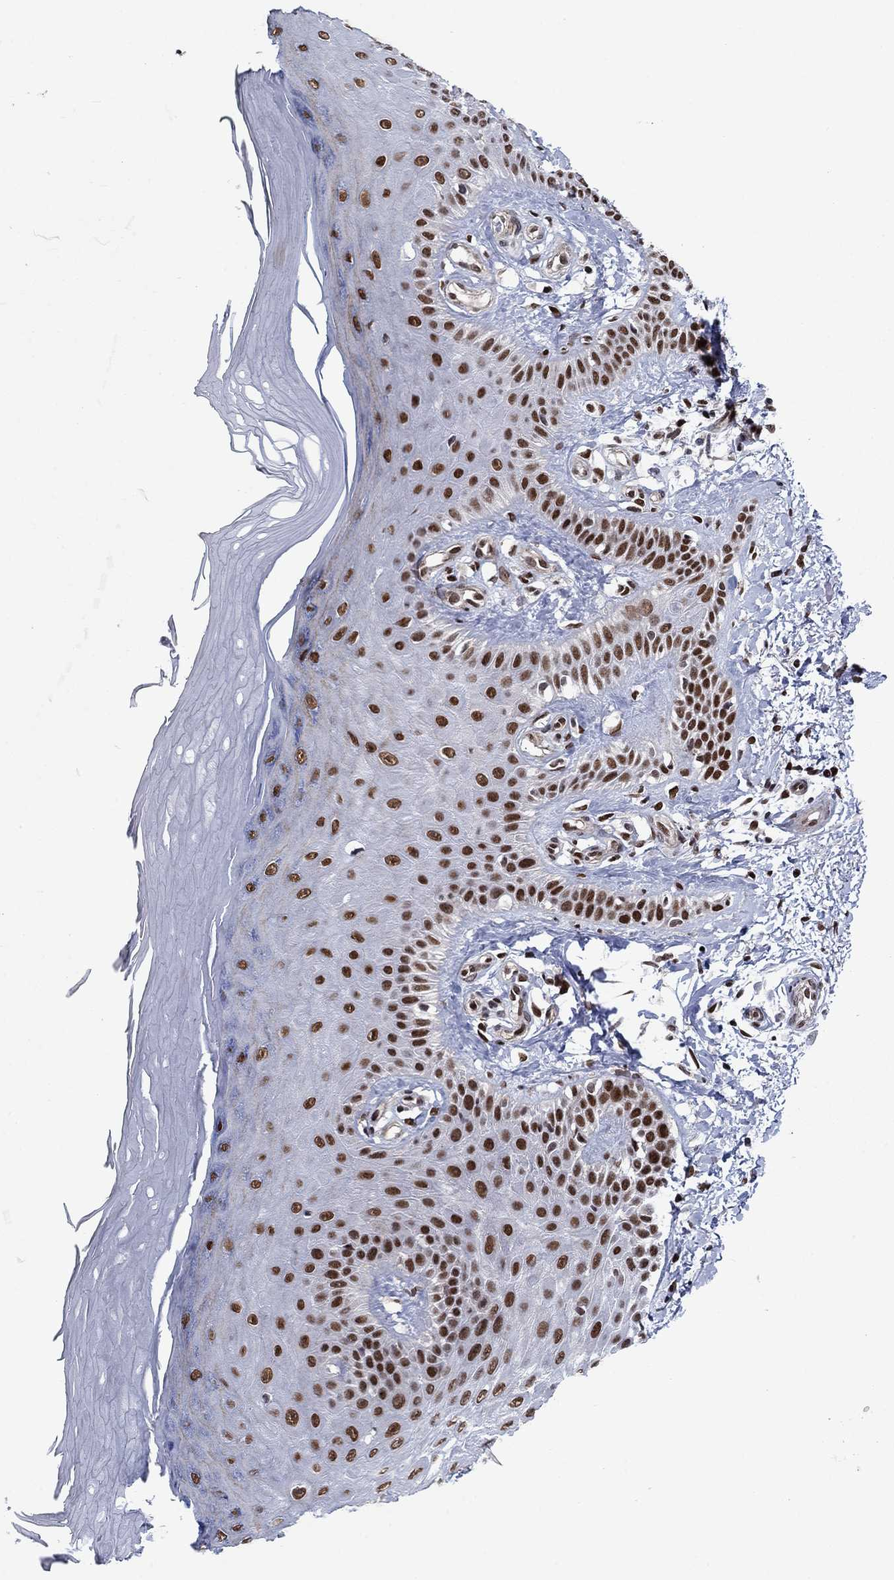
{"staining": {"intensity": "strong", "quantity": "25%-75%", "location": "nuclear"}, "tissue": "skin", "cell_type": "Fibroblasts", "image_type": "normal", "snomed": [{"axis": "morphology", "description": "Normal tissue, NOS"}, {"axis": "morphology", "description": "Inflammation, NOS"}, {"axis": "morphology", "description": "Fibrosis, NOS"}, {"axis": "topography", "description": "Skin"}], "caption": "IHC of normal human skin demonstrates high levels of strong nuclear positivity in approximately 25%-75% of fibroblasts. (DAB (3,3'-diaminobenzidine) = brown stain, brightfield microscopy at high magnification).", "gene": "RPRD1B", "patient": {"sex": "male", "age": 71}}